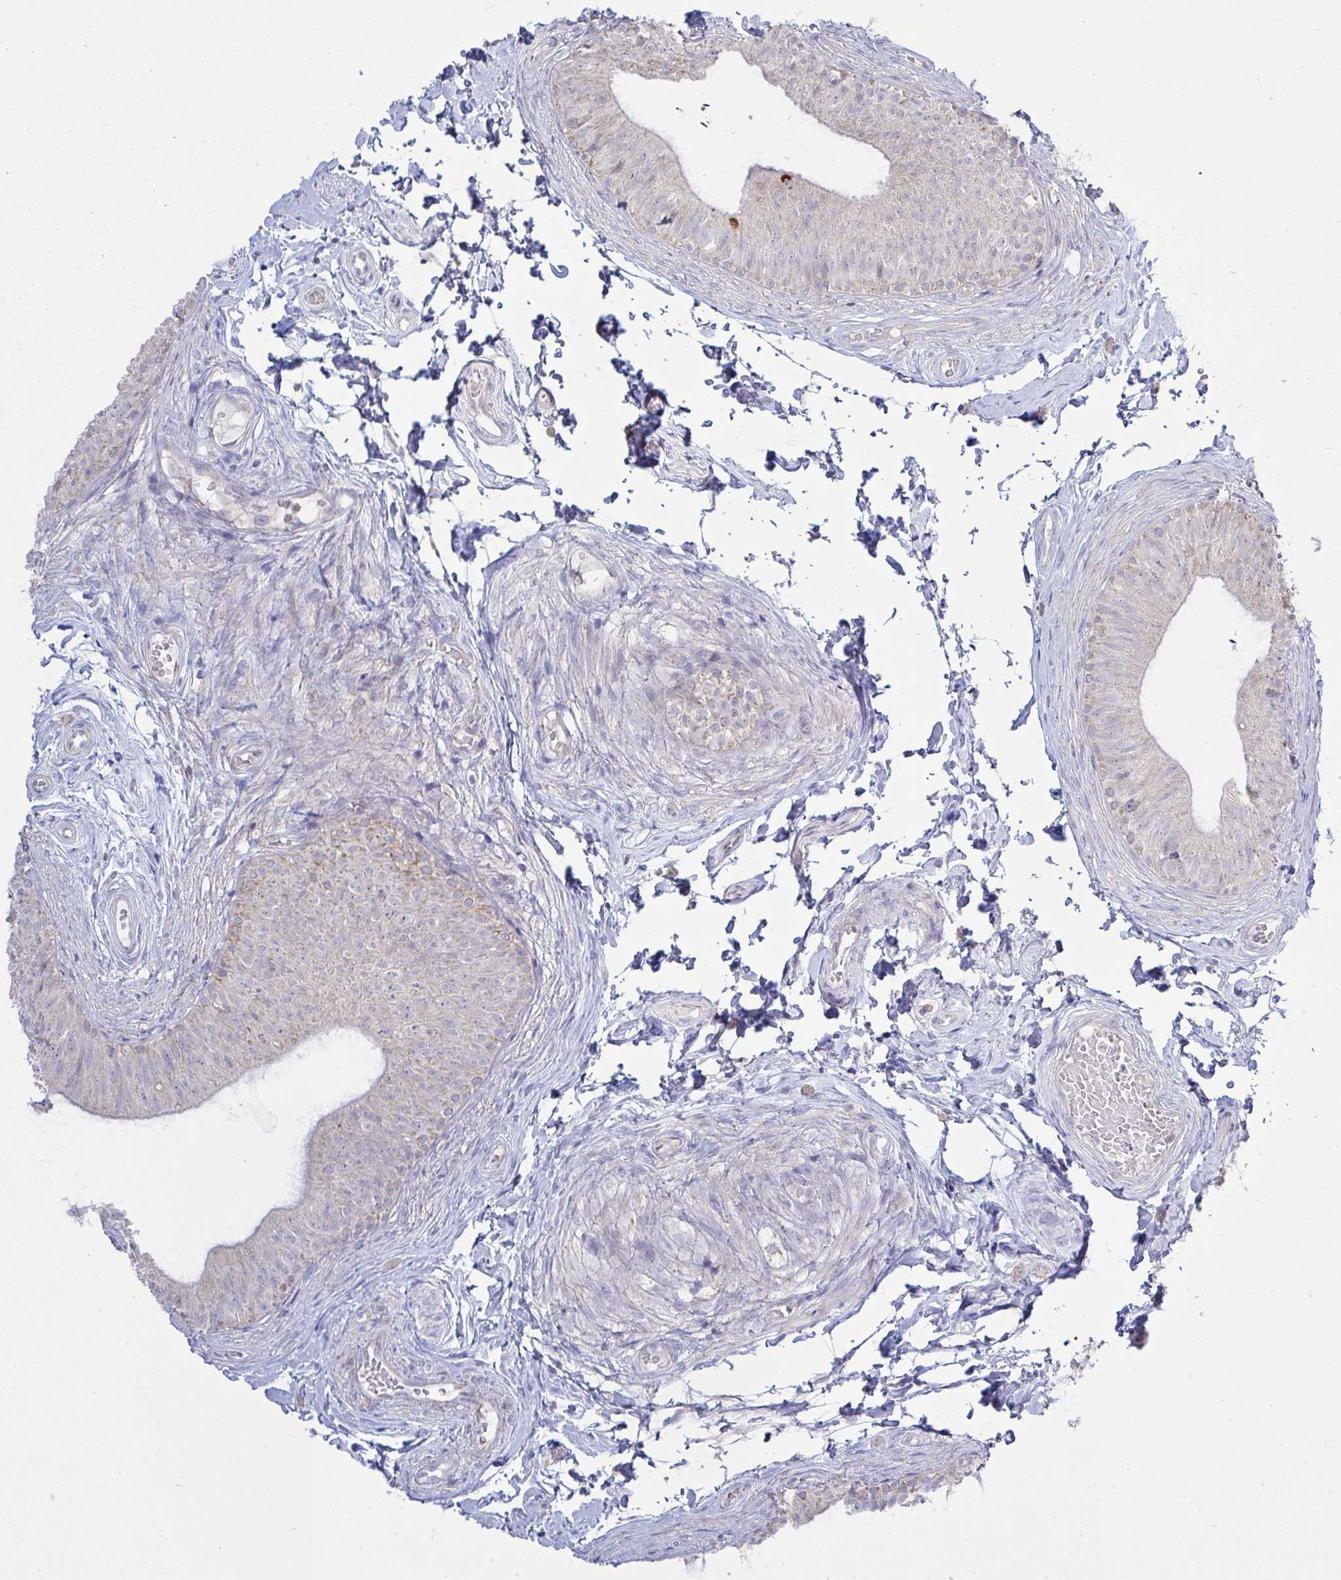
{"staining": {"intensity": "moderate", "quantity": "<25%", "location": "cytoplasmic/membranous"}, "tissue": "epididymis", "cell_type": "Glandular cells", "image_type": "normal", "snomed": [{"axis": "morphology", "description": "Normal tissue, NOS"}, {"axis": "topography", "description": "Epididymis, spermatic cord, NOS"}, {"axis": "topography", "description": "Epididymis"}, {"axis": "topography", "description": "Peripheral nerve tissue"}], "caption": "IHC of unremarkable human epididymis reveals low levels of moderate cytoplasmic/membranous staining in approximately <25% of glandular cells.", "gene": "NDUFA7", "patient": {"sex": "male", "age": 29}}